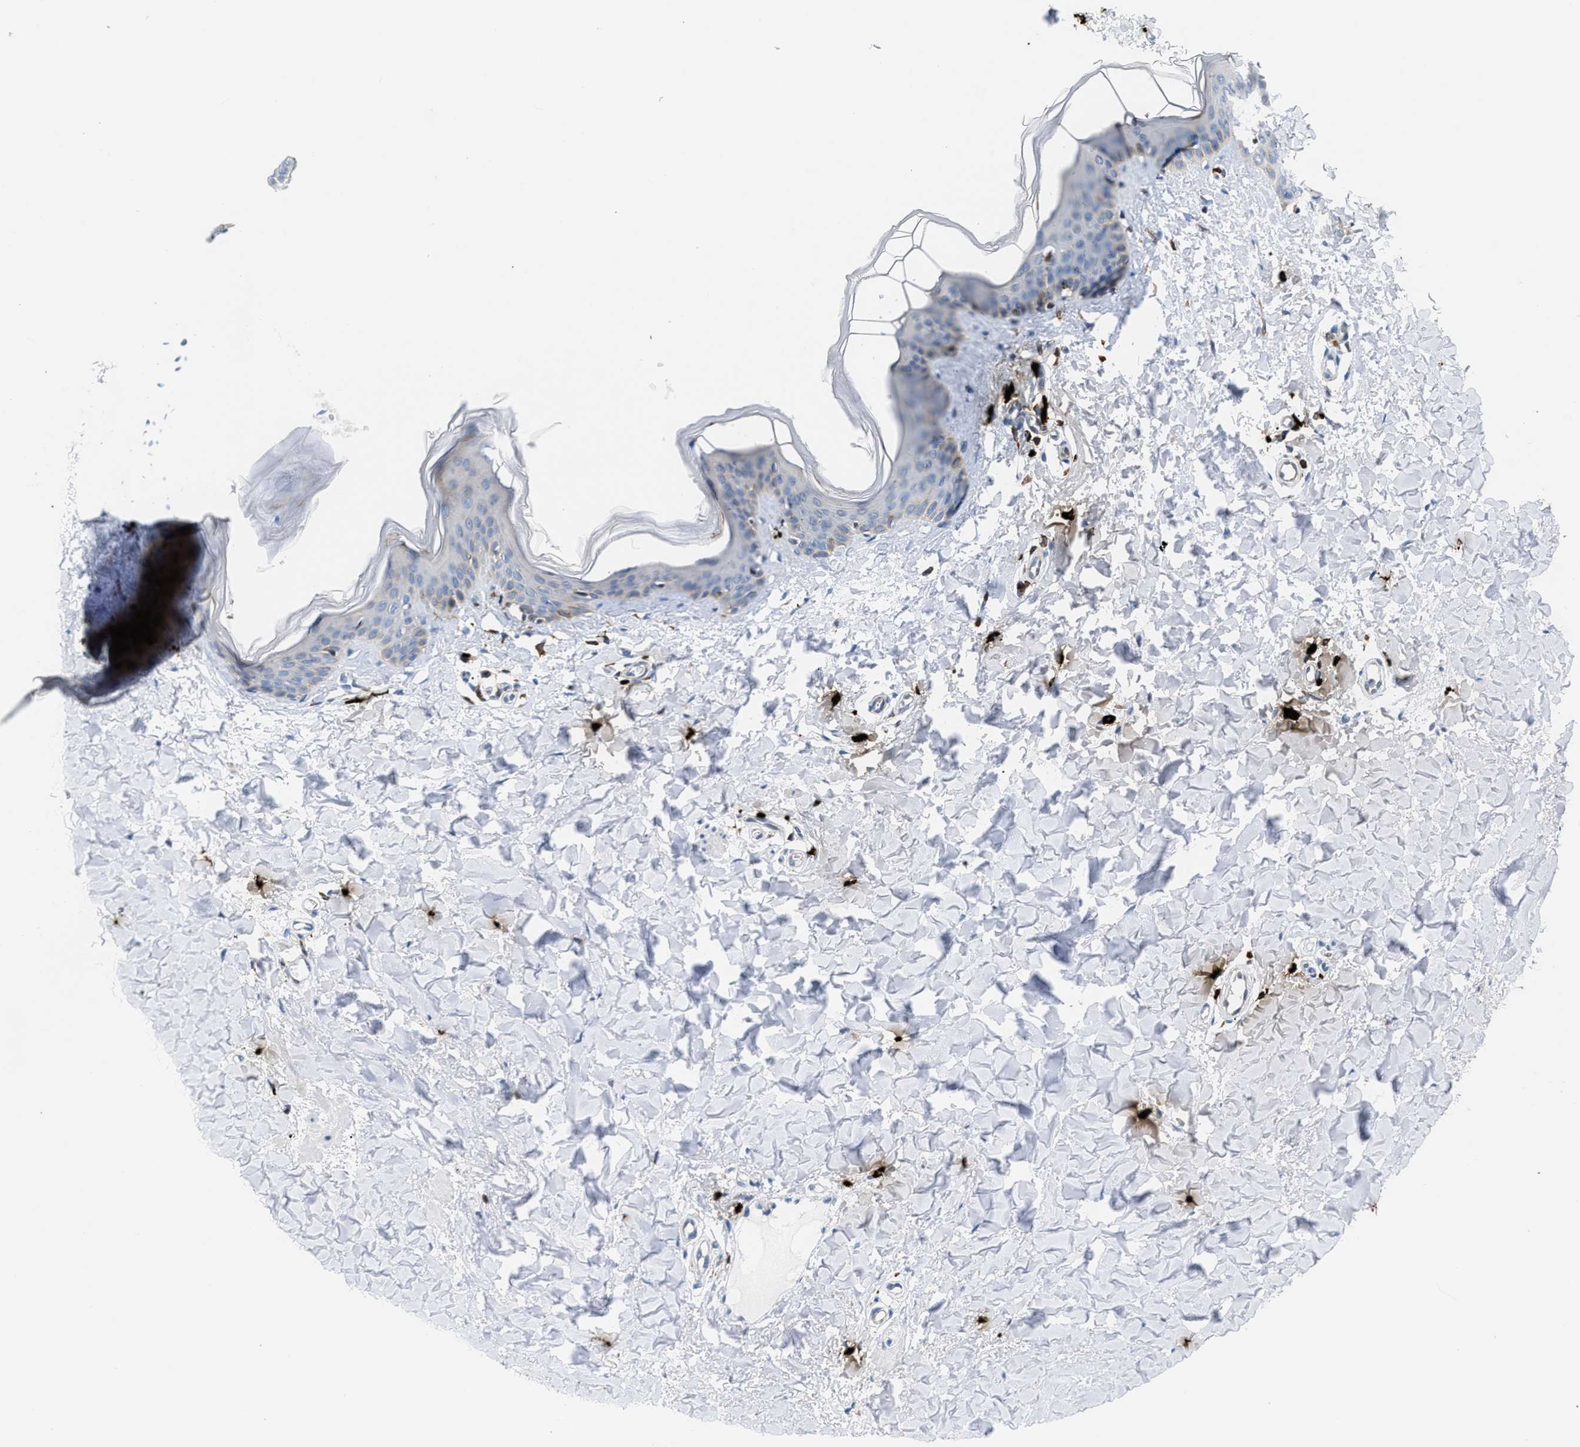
{"staining": {"intensity": "negative", "quantity": "none", "location": "none"}, "tissue": "skin", "cell_type": "Fibroblasts", "image_type": "normal", "snomed": [{"axis": "morphology", "description": "Normal tissue, NOS"}, {"axis": "topography", "description": "Skin"}], "caption": "This is an immunohistochemistry (IHC) photomicrograph of benign skin. There is no staining in fibroblasts.", "gene": "ATP9A", "patient": {"sex": "female", "age": 17}}